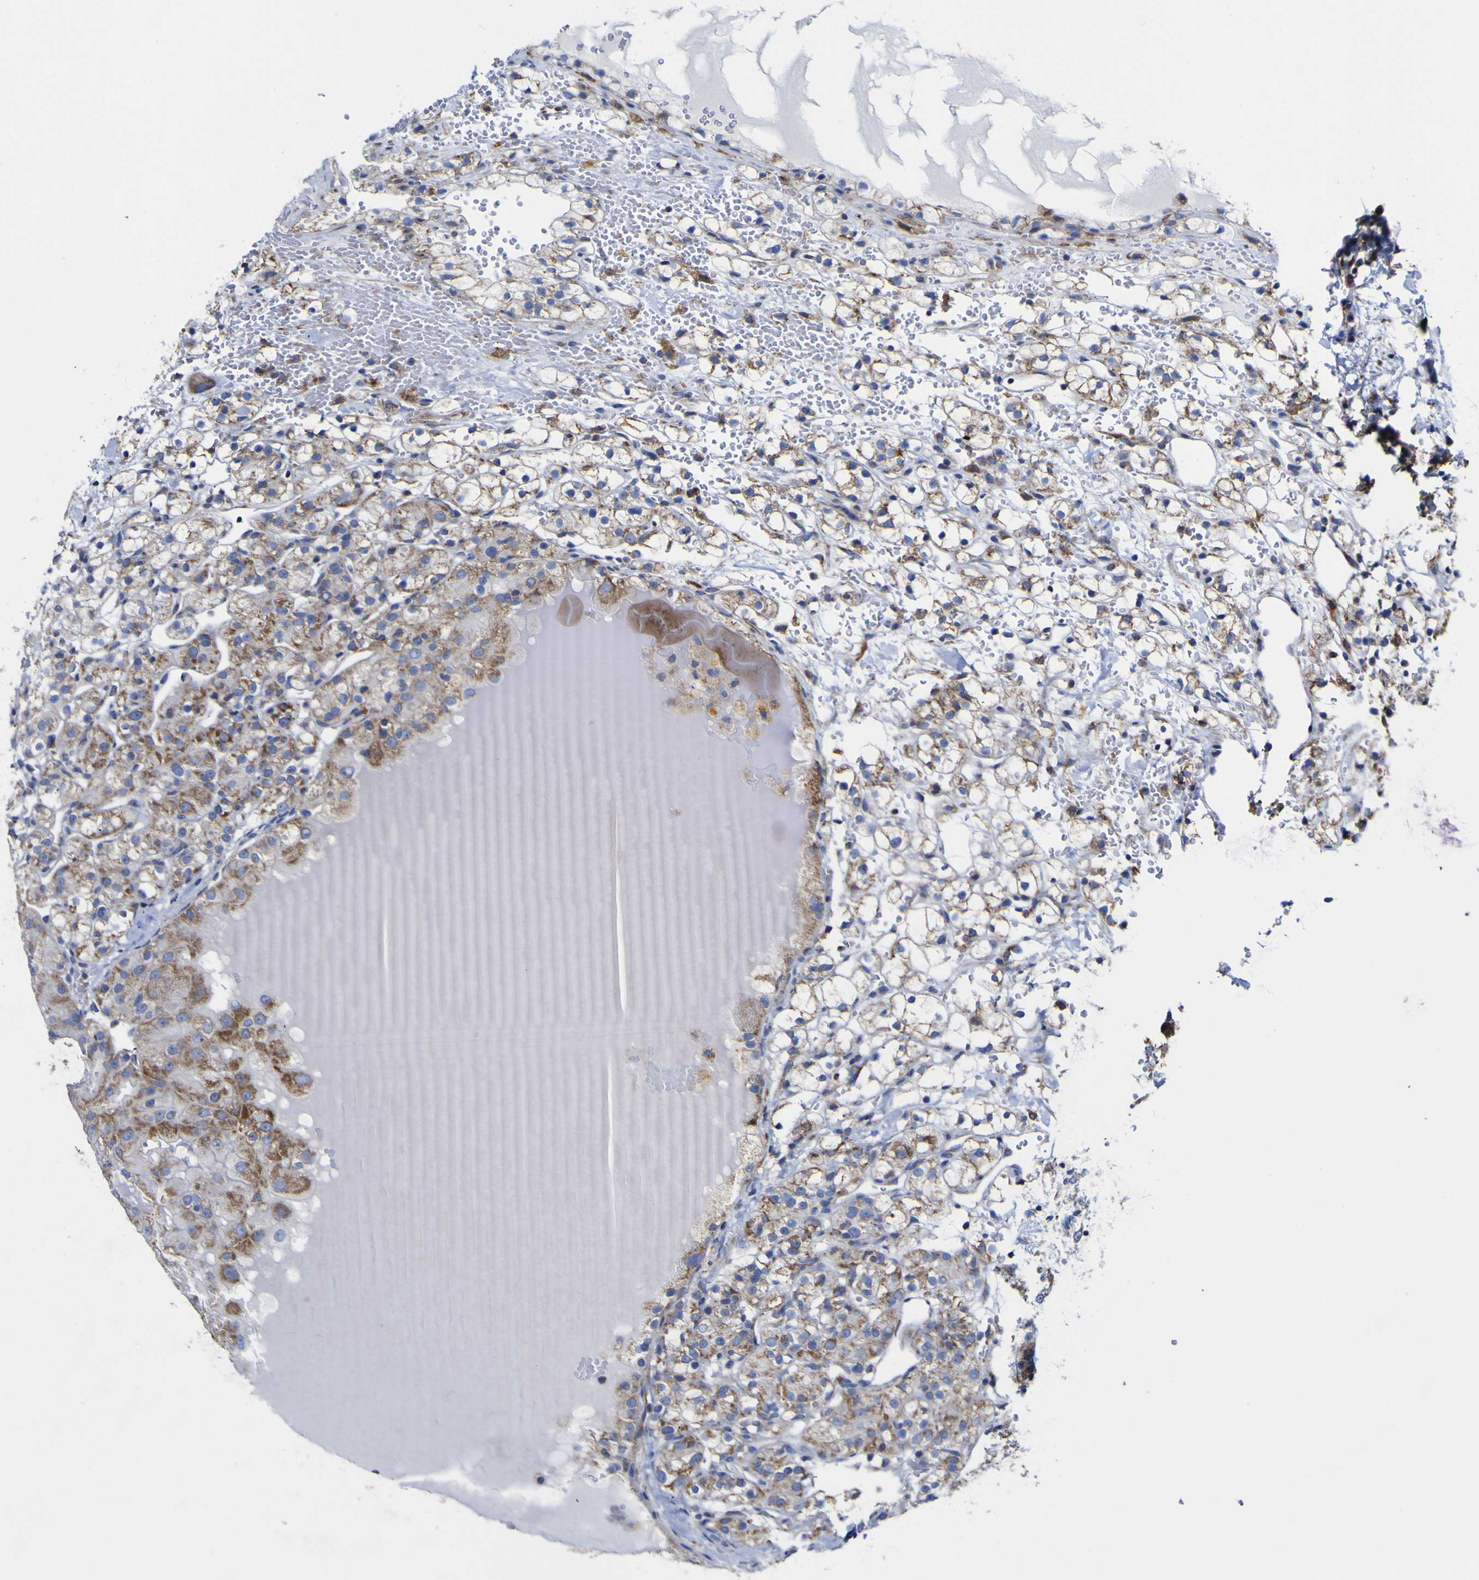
{"staining": {"intensity": "moderate", "quantity": ">75%", "location": "cytoplasmic/membranous"}, "tissue": "renal cancer", "cell_type": "Tumor cells", "image_type": "cancer", "snomed": [{"axis": "morphology", "description": "Adenocarcinoma, NOS"}, {"axis": "topography", "description": "Kidney"}], "caption": "Renal cancer (adenocarcinoma) tissue exhibits moderate cytoplasmic/membranous staining in approximately >75% of tumor cells, visualized by immunohistochemistry.", "gene": "CCDC90B", "patient": {"sex": "male", "age": 61}}